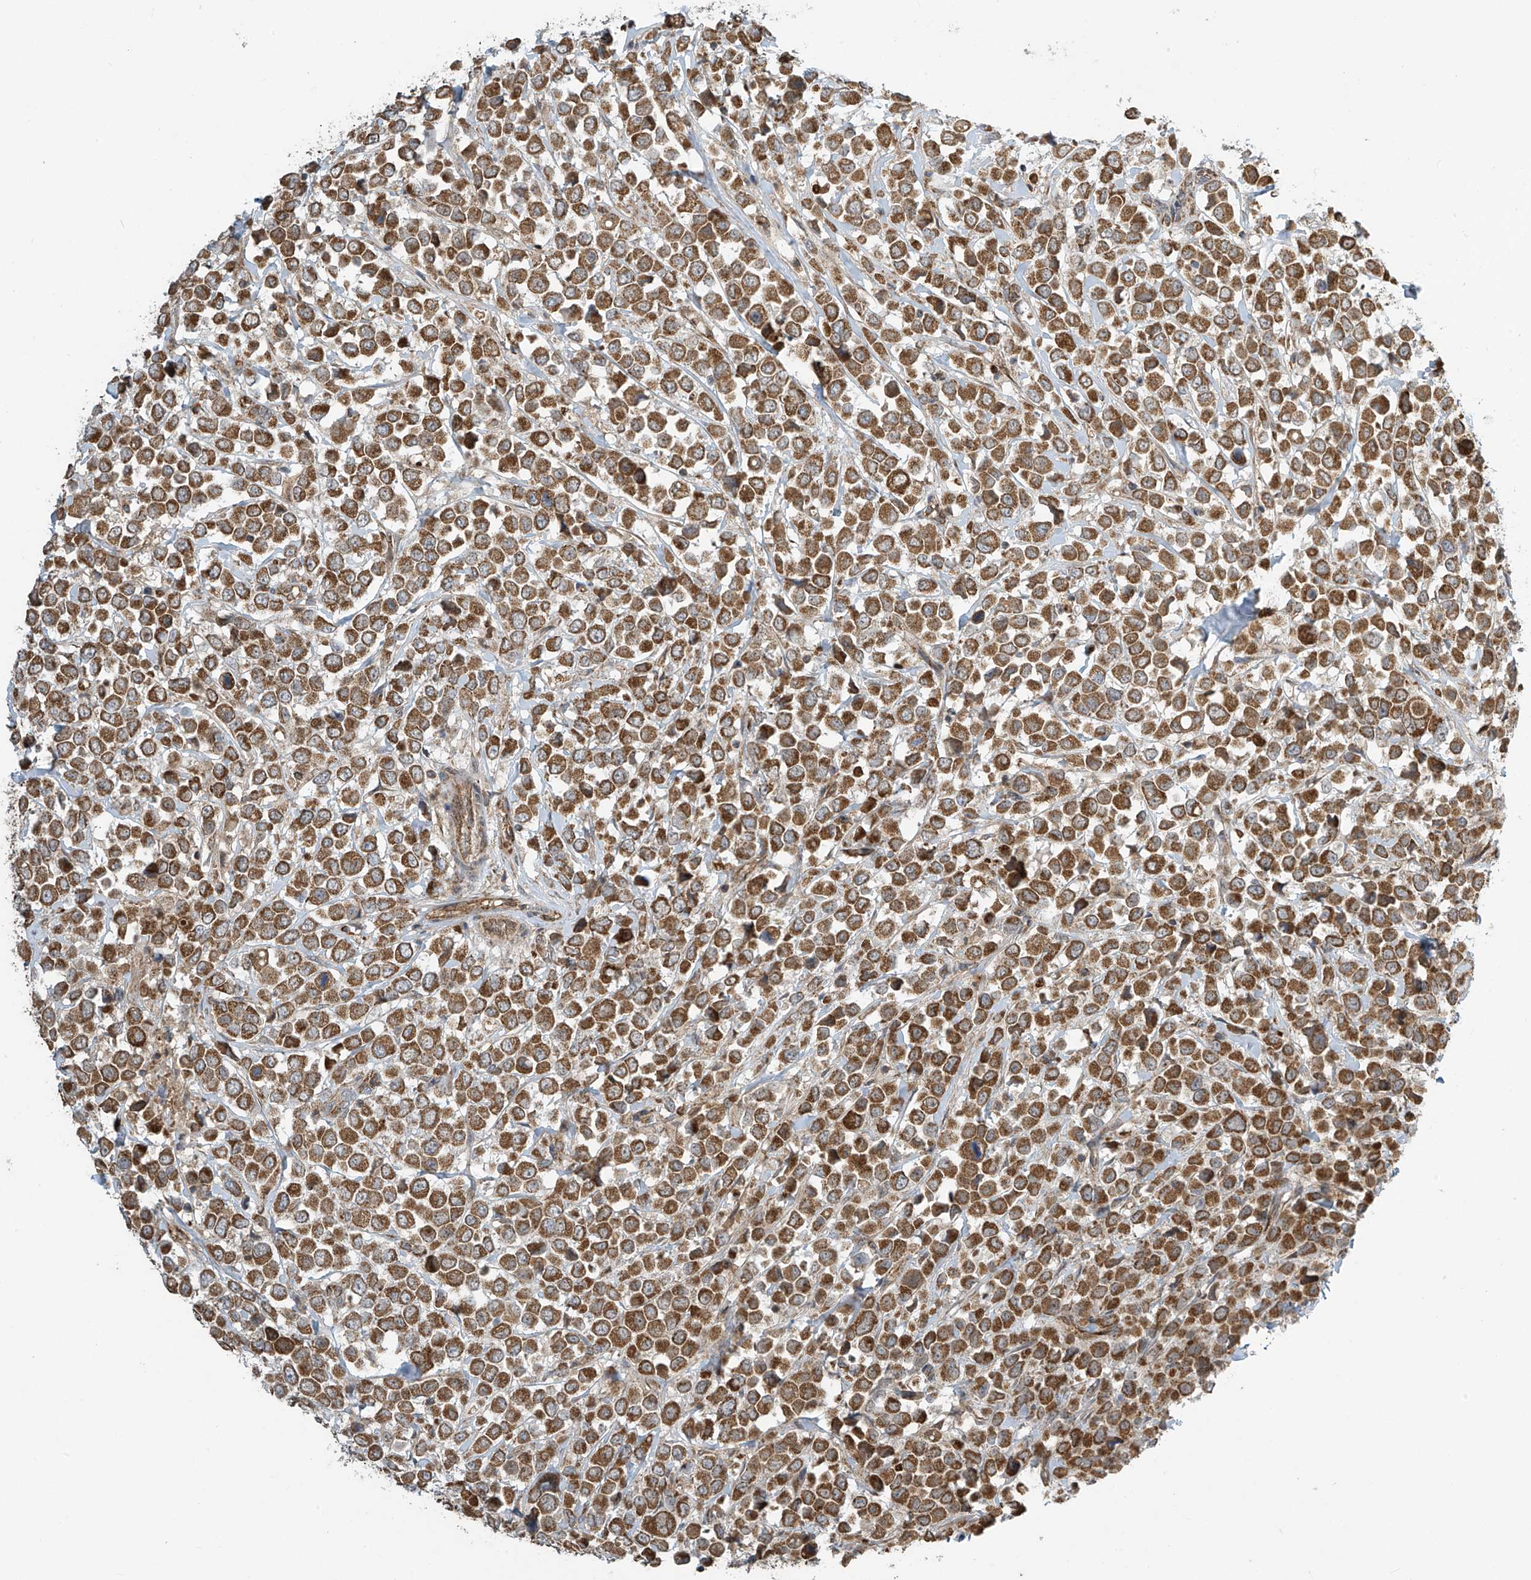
{"staining": {"intensity": "moderate", "quantity": ">75%", "location": "cytoplasmic/membranous"}, "tissue": "breast cancer", "cell_type": "Tumor cells", "image_type": "cancer", "snomed": [{"axis": "morphology", "description": "Duct carcinoma"}, {"axis": "topography", "description": "Breast"}], "caption": "Immunohistochemistry (IHC) (DAB (3,3'-diaminobenzidine)) staining of infiltrating ductal carcinoma (breast) displays moderate cytoplasmic/membranous protein expression in about >75% of tumor cells.", "gene": "METTL6", "patient": {"sex": "female", "age": 61}}